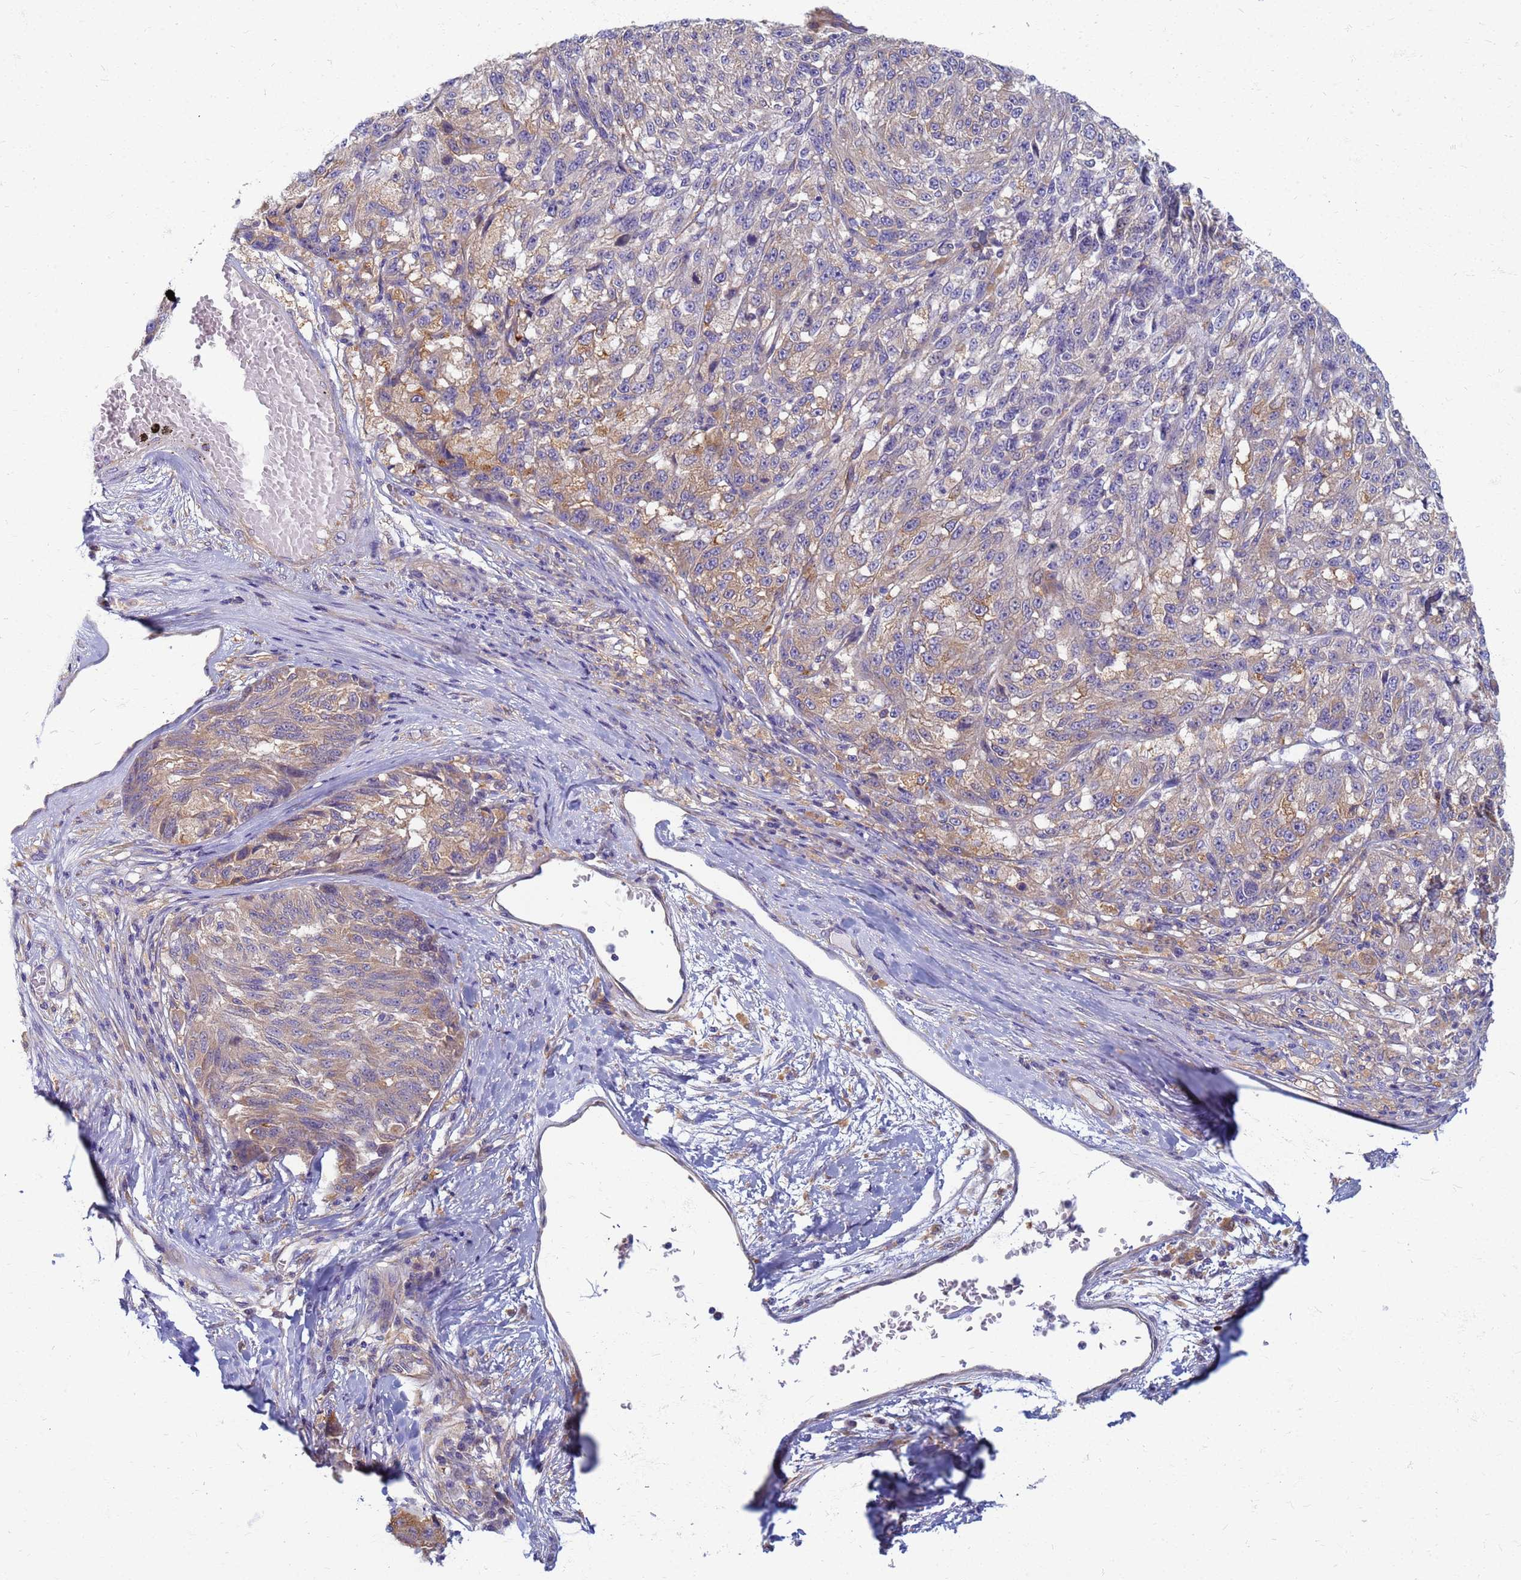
{"staining": {"intensity": "moderate", "quantity": "<25%", "location": "cytoplasmic/membranous"}, "tissue": "melanoma", "cell_type": "Tumor cells", "image_type": "cancer", "snomed": [{"axis": "morphology", "description": "Malignant melanoma, NOS"}, {"axis": "topography", "description": "Skin"}], "caption": "Human malignant melanoma stained with a brown dye shows moderate cytoplasmic/membranous positive staining in about <25% of tumor cells.", "gene": "EEA1", "patient": {"sex": "male", "age": 53}}